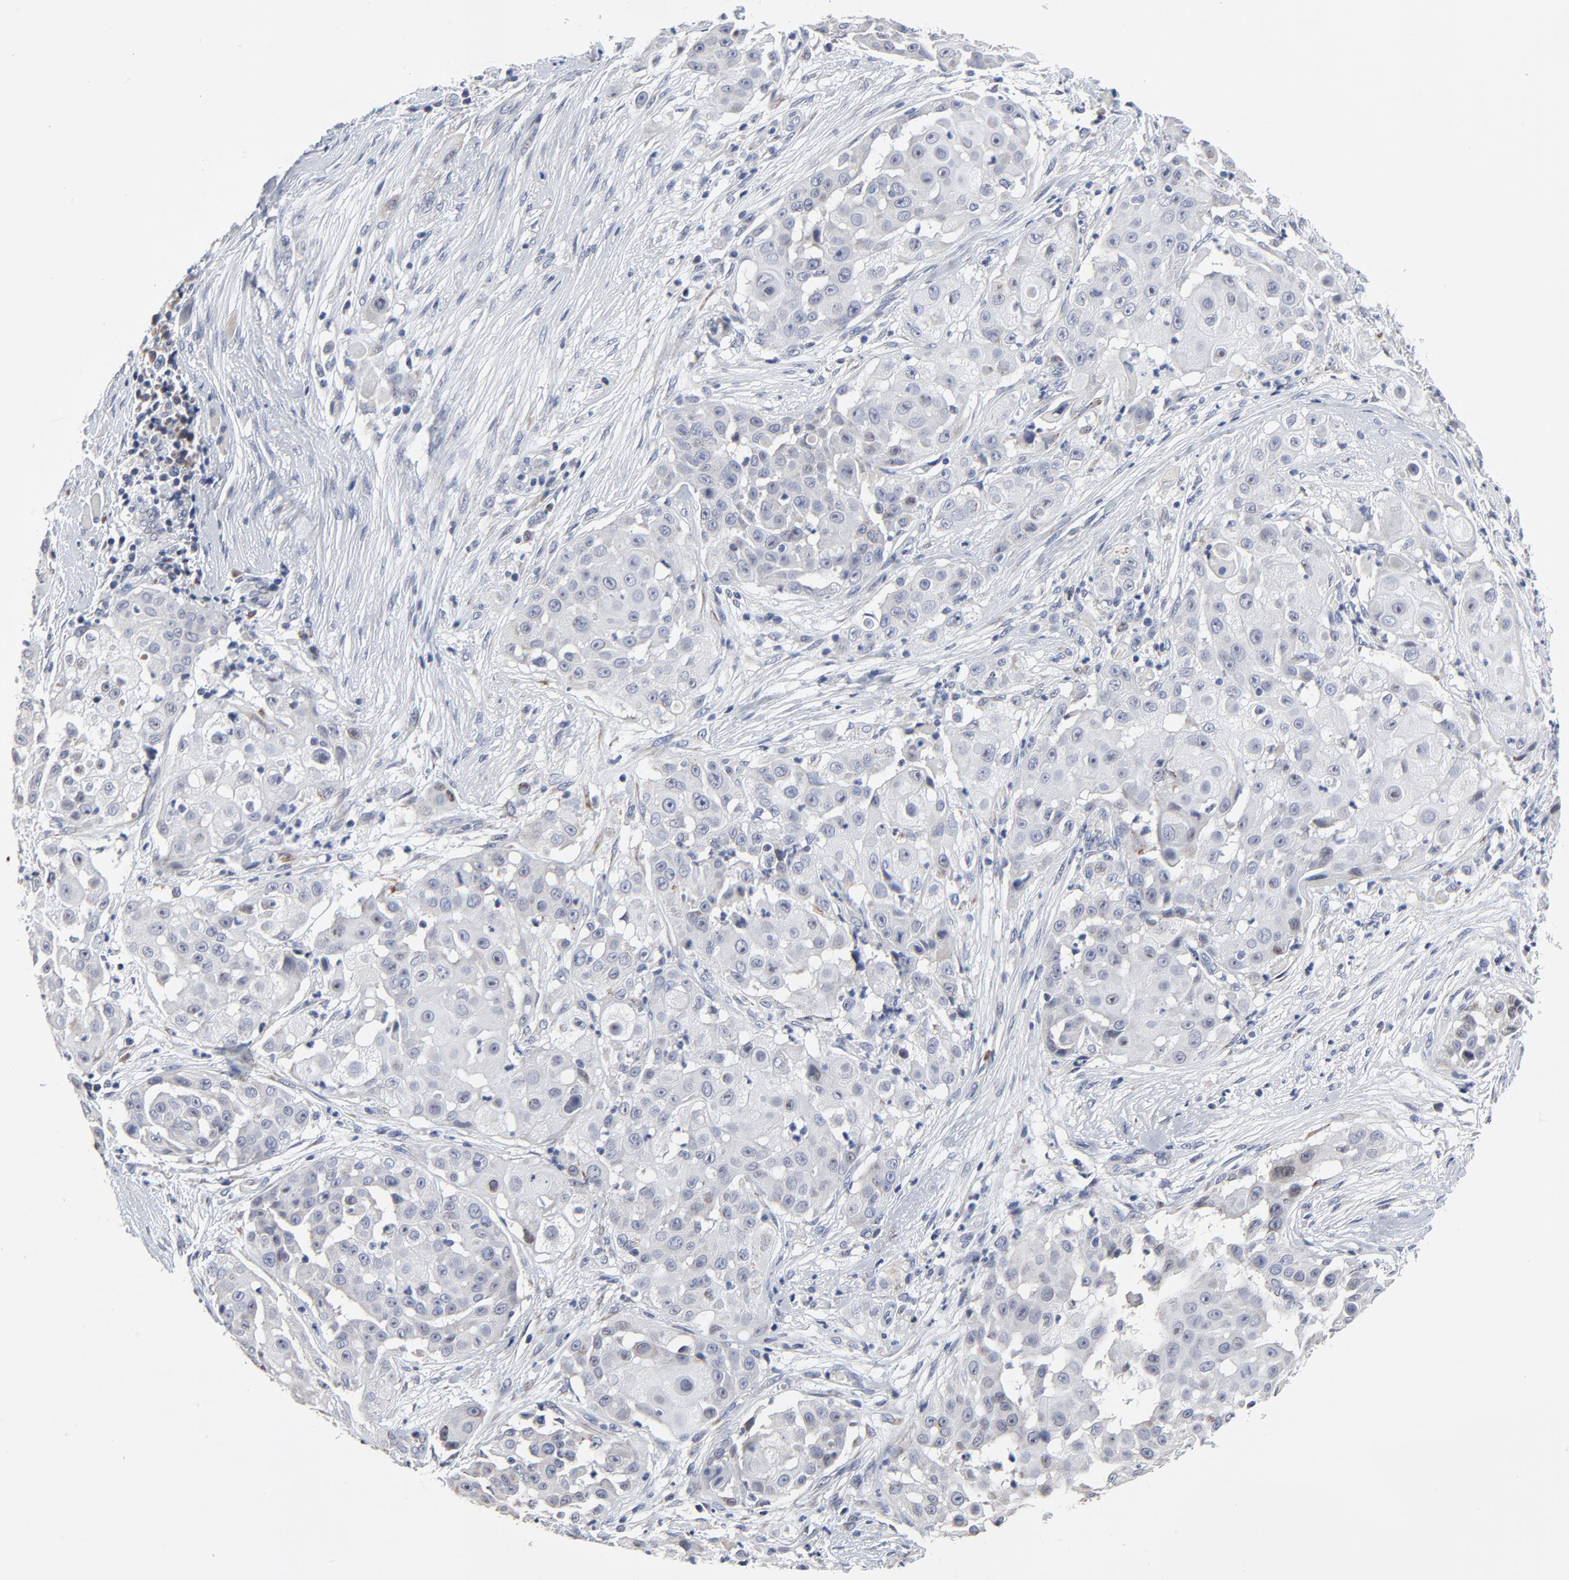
{"staining": {"intensity": "moderate", "quantity": "25%-75%", "location": "cytoplasmic/membranous,nuclear"}, "tissue": "skin cancer", "cell_type": "Tumor cells", "image_type": "cancer", "snomed": [{"axis": "morphology", "description": "Squamous cell carcinoma, NOS"}, {"axis": "topography", "description": "Skin"}], "caption": "This micrograph reveals IHC staining of skin squamous cell carcinoma, with medium moderate cytoplasmic/membranous and nuclear expression in approximately 25%-75% of tumor cells.", "gene": "NLGN3", "patient": {"sex": "female", "age": 57}}